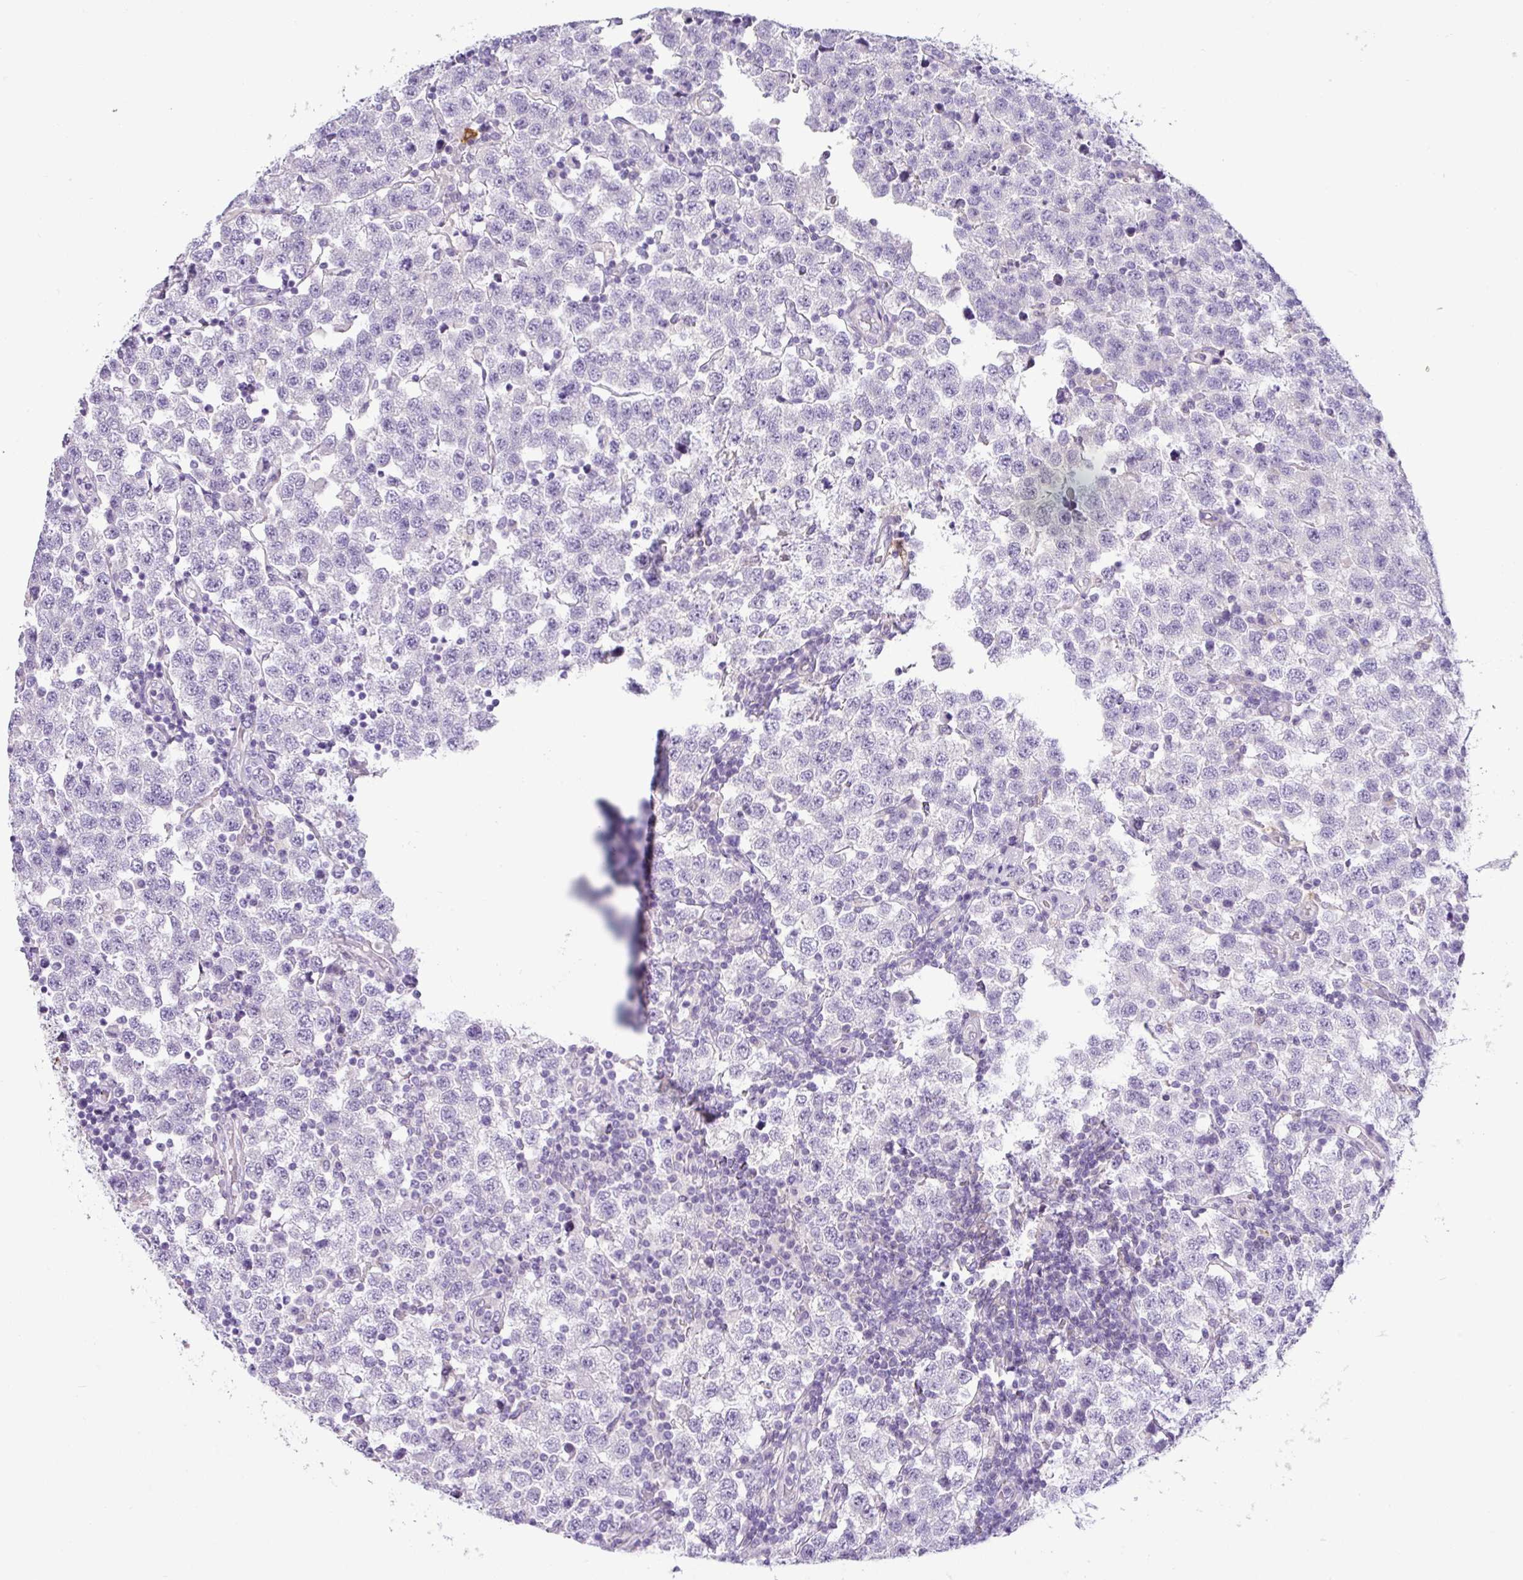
{"staining": {"intensity": "negative", "quantity": "none", "location": "none"}, "tissue": "testis cancer", "cell_type": "Tumor cells", "image_type": "cancer", "snomed": [{"axis": "morphology", "description": "Seminoma, NOS"}, {"axis": "topography", "description": "Testis"}], "caption": "The histopathology image demonstrates no significant expression in tumor cells of testis cancer.", "gene": "HMCN2", "patient": {"sex": "male", "age": 34}}